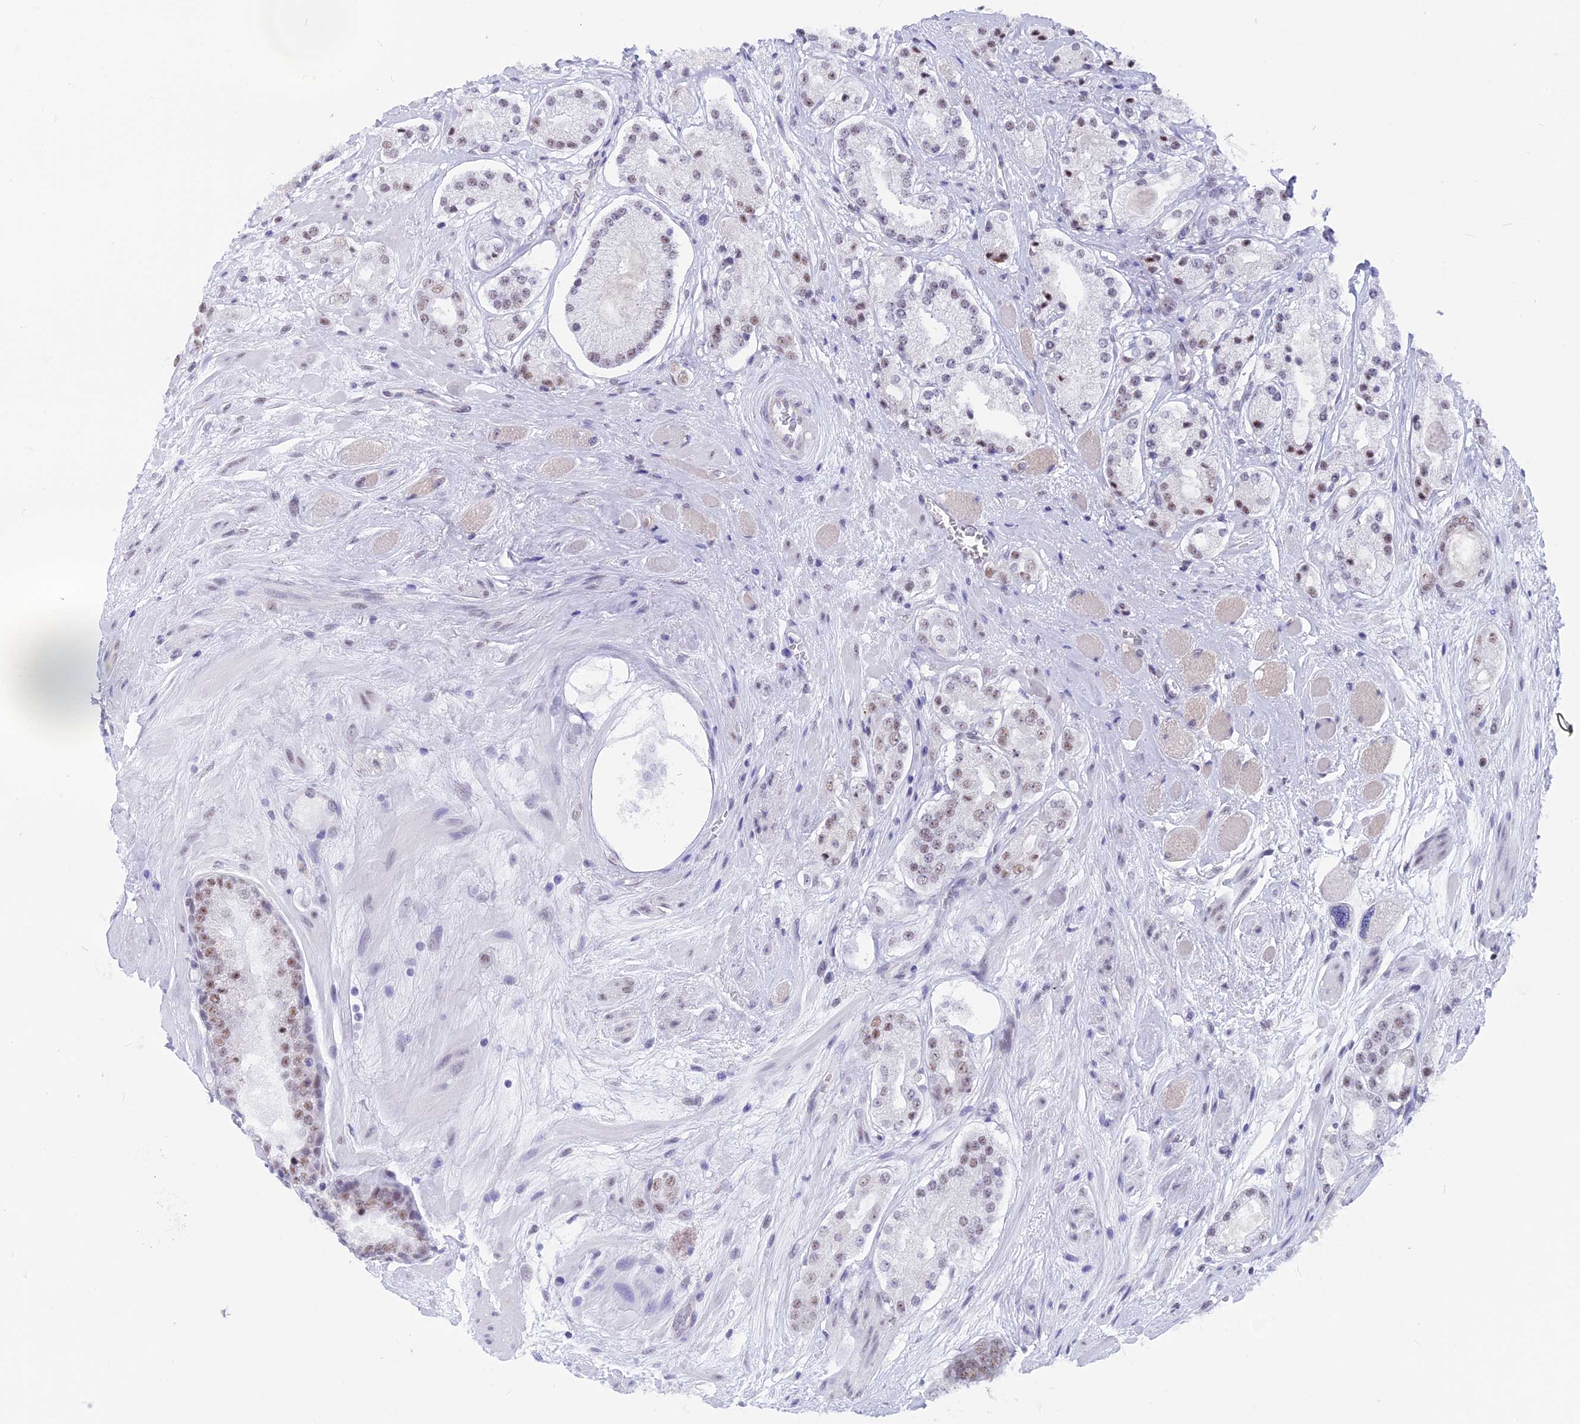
{"staining": {"intensity": "weak", "quantity": "25%-75%", "location": "nuclear"}, "tissue": "prostate cancer", "cell_type": "Tumor cells", "image_type": "cancer", "snomed": [{"axis": "morphology", "description": "Adenocarcinoma, High grade"}, {"axis": "topography", "description": "Prostate"}], "caption": "DAB (3,3'-diaminobenzidine) immunohistochemical staining of prostate adenocarcinoma (high-grade) reveals weak nuclear protein expression in about 25%-75% of tumor cells.", "gene": "SRSF5", "patient": {"sex": "male", "age": 67}}